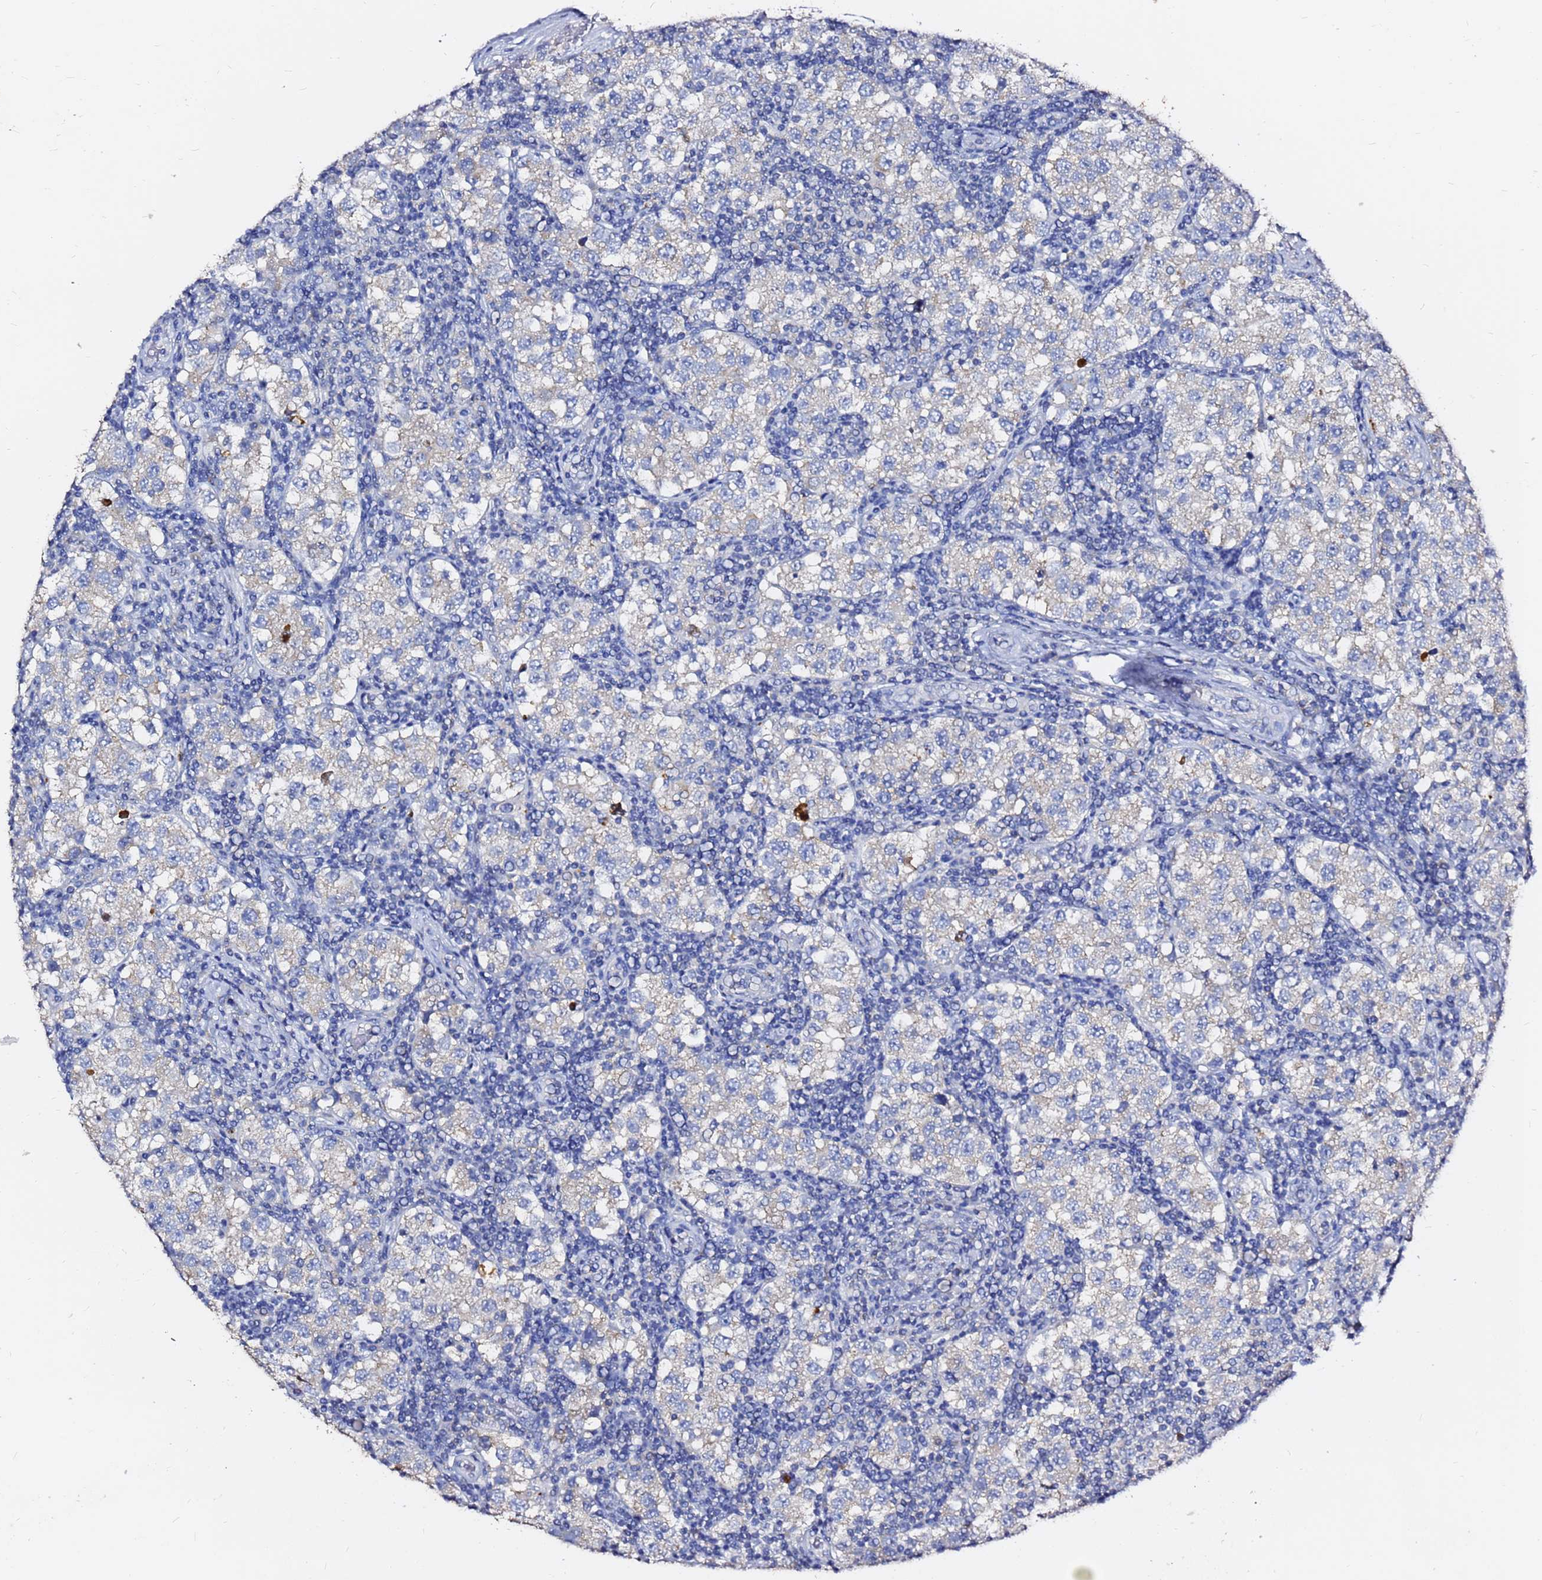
{"staining": {"intensity": "negative", "quantity": "none", "location": "none"}, "tissue": "testis cancer", "cell_type": "Tumor cells", "image_type": "cancer", "snomed": [{"axis": "morphology", "description": "Seminoma, NOS"}, {"axis": "topography", "description": "Testis"}], "caption": "IHC of human testis cancer (seminoma) displays no expression in tumor cells.", "gene": "FAM183A", "patient": {"sex": "male", "age": 34}}